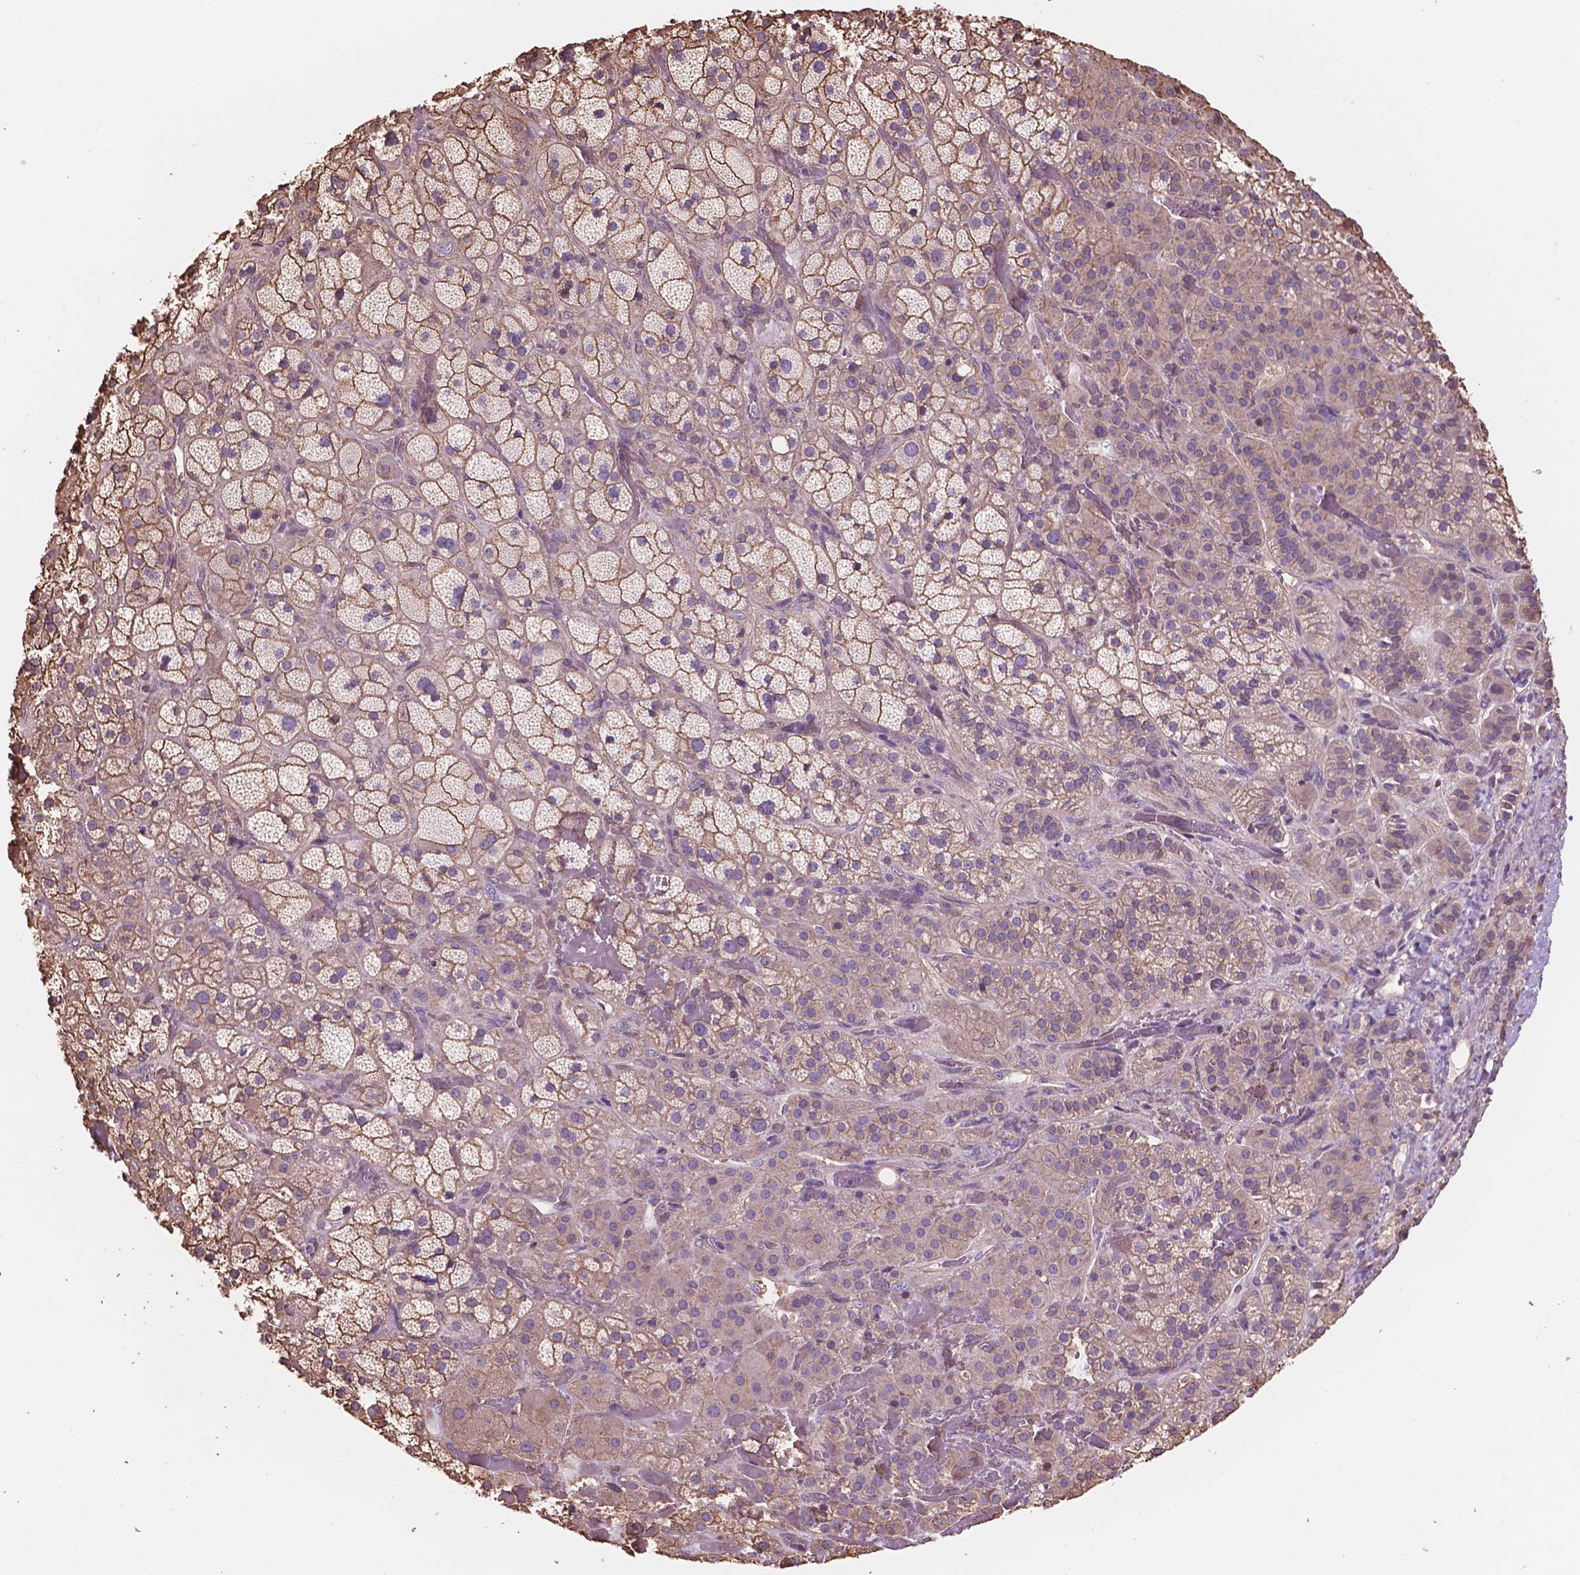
{"staining": {"intensity": "moderate", "quantity": ">75%", "location": "cytoplasmic/membranous"}, "tissue": "adrenal gland", "cell_type": "Glandular cells", "image_type": "normal", "snomed": [{"axis": "morphology", "description": "Normal tissue, NOS"}, {"axis": "topography", "description": "Adrenal gland"}], "caption": "Adrenal gland stained with DAB (3,3'-diaminobenzidine) immunohistochemistry exhibits medium levels of moderate cytoplasmic/membranous positivity in about >75% of glandular cells. (DAB (3,3'-diaminobenzidine) IHC, brown staining for protein, blue staining for nuclei).", "gene": "NIPA2", "patient": {"sex": "male", "age": 57}}